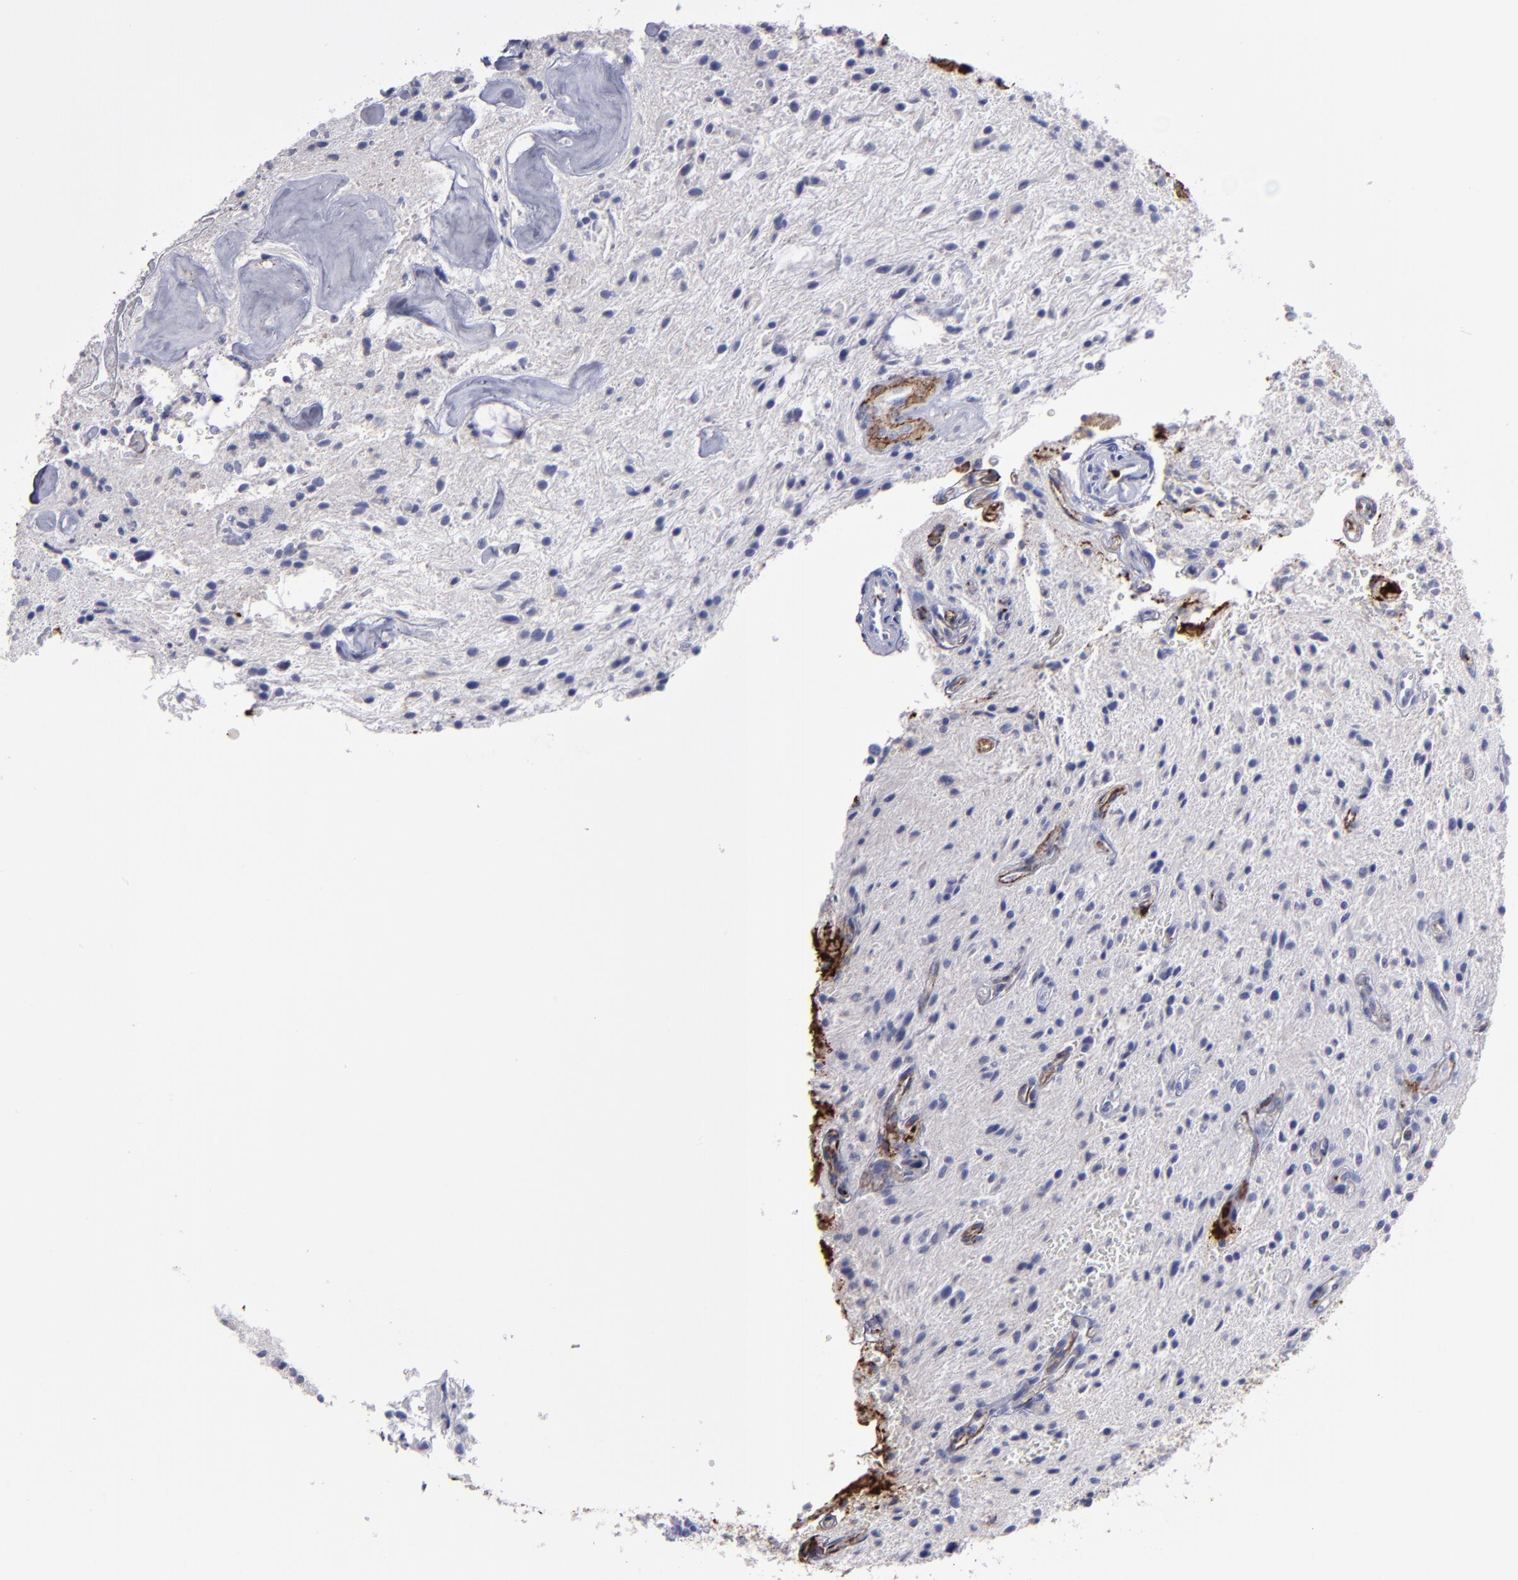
{"staining": {"intensity": "negative", "quantity": "none", "location": "none"}, "tissue": "glioma", "cell_type": "Tumor cells", "image_type": "cancer", "snomed": [{"axis": "morphology", "description": "Glioma, malignant, NOS"}, {"axis": "topography", "description": "Cerebellum"}], "caption": "Immunohistochemistry photomicrograph of neoplastic tissue: glioma stained with DAB reveals no significant protein expression in tumor cells.", "gene": "CD36", "patient": {"sex": "female", "age": 10}}